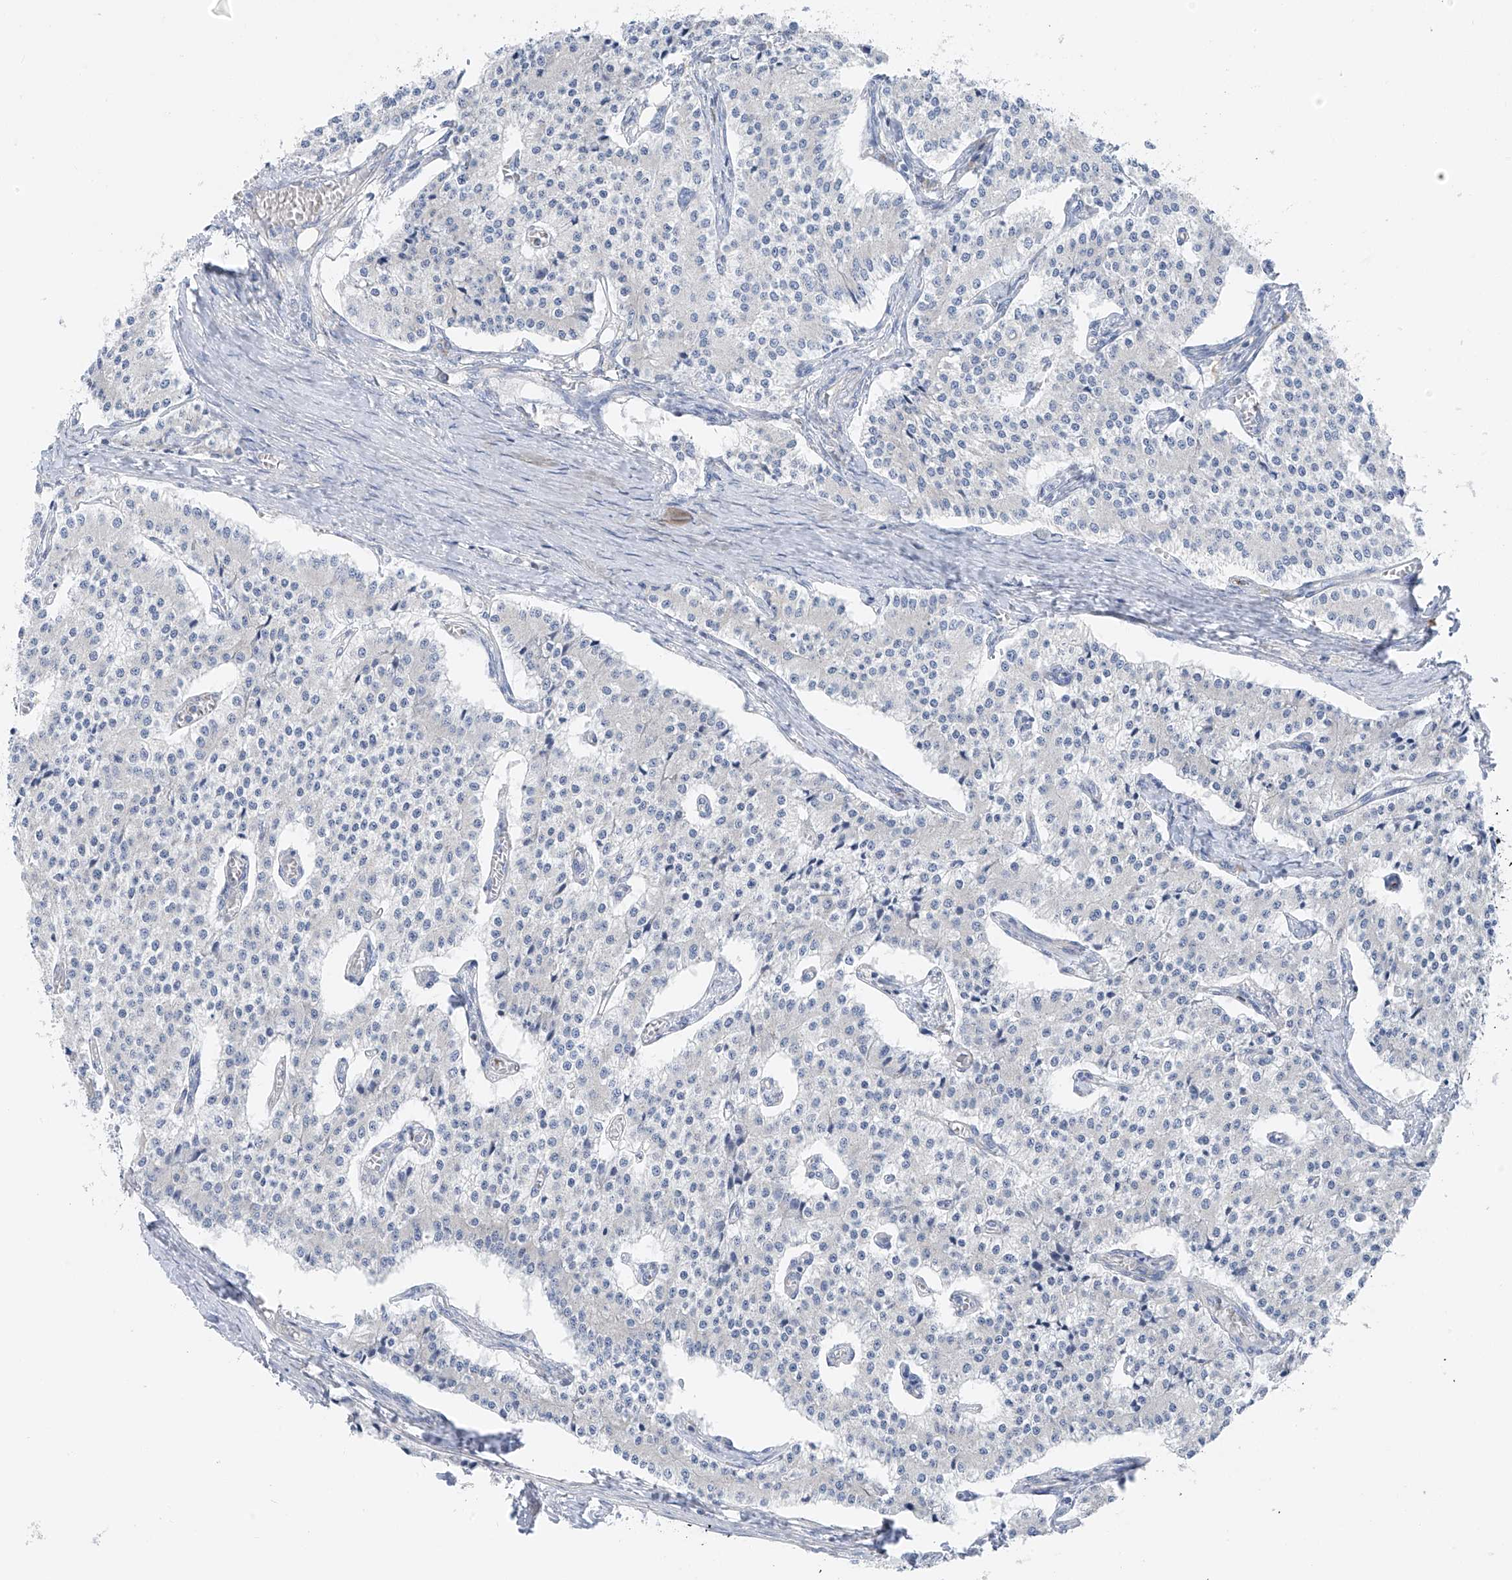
{"staining": {"intensity": "negative", "quantity": "none", "location": "none"}, "tissue": "carcinoid", "cell_type": "Tumor cells", "image_type": "cancer", "snomed": [{"axis": "morphology", "description": "Carcinoid, malignant, NOS"}, {"axis": "topography", "description": "Colon"}], "caption": "Photomicrograph shows no protein staining in tumor cells of carcinoid tissue.", "gene": "POMGNT2", "patient": {"sex": "female", "age": 52}}